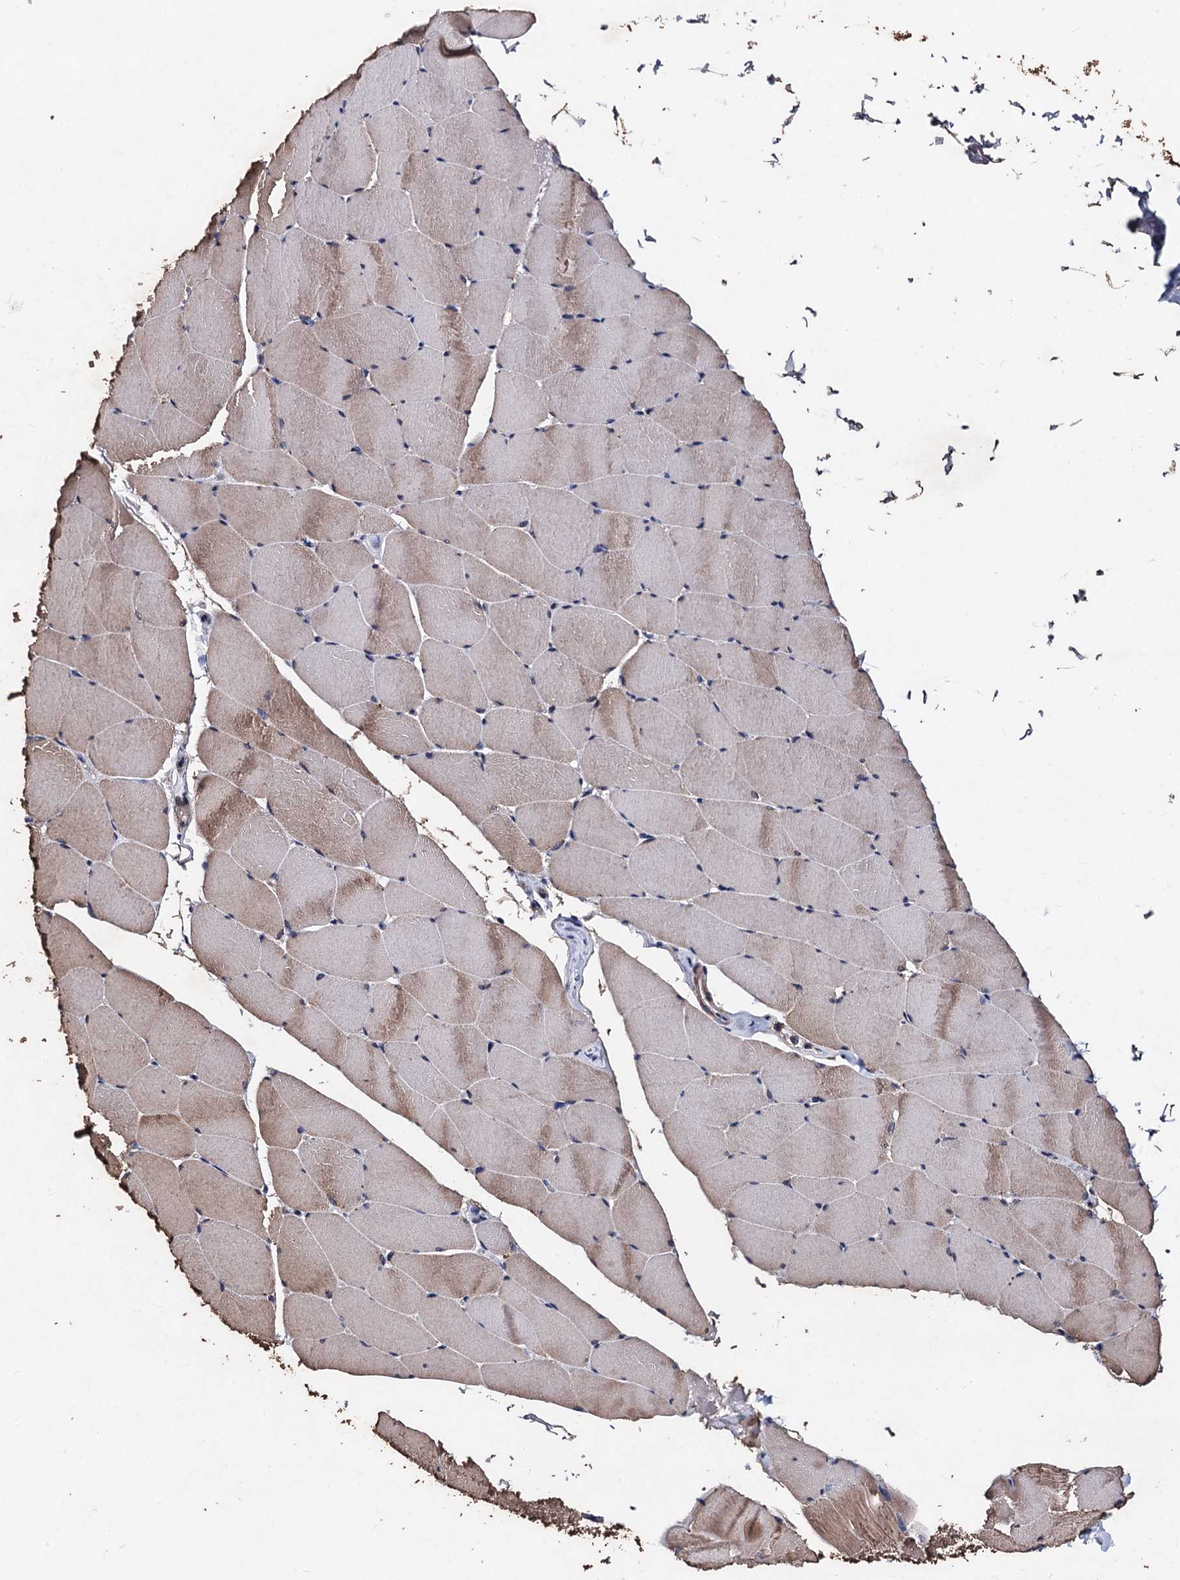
{"staining": {"intensity": "moderate", "quantity": "25%-75%", "location": "cytoplasmic/membranous"}, "tissue": "skeletal muscle", "cell_type": "Myocytes", "image_type": "normal", "snomed": [{"axis": "morphology", "description": "Normal tissue, NOS"}, {"axis": "topography", "description": "Skeletal muscle"}], "caption": "DAB (3,3'-diaminobenzidine) immunohistochemical staining of benign human skeletal muscle shows moderate cytoplasmic/membranous protein positivity in about 25%-75% of myocytes. Ihc stains the protein in brown and the nuclei are stained blue.", "gene": "PPTC7", "patient": {"sex": "male", "age": 62}}